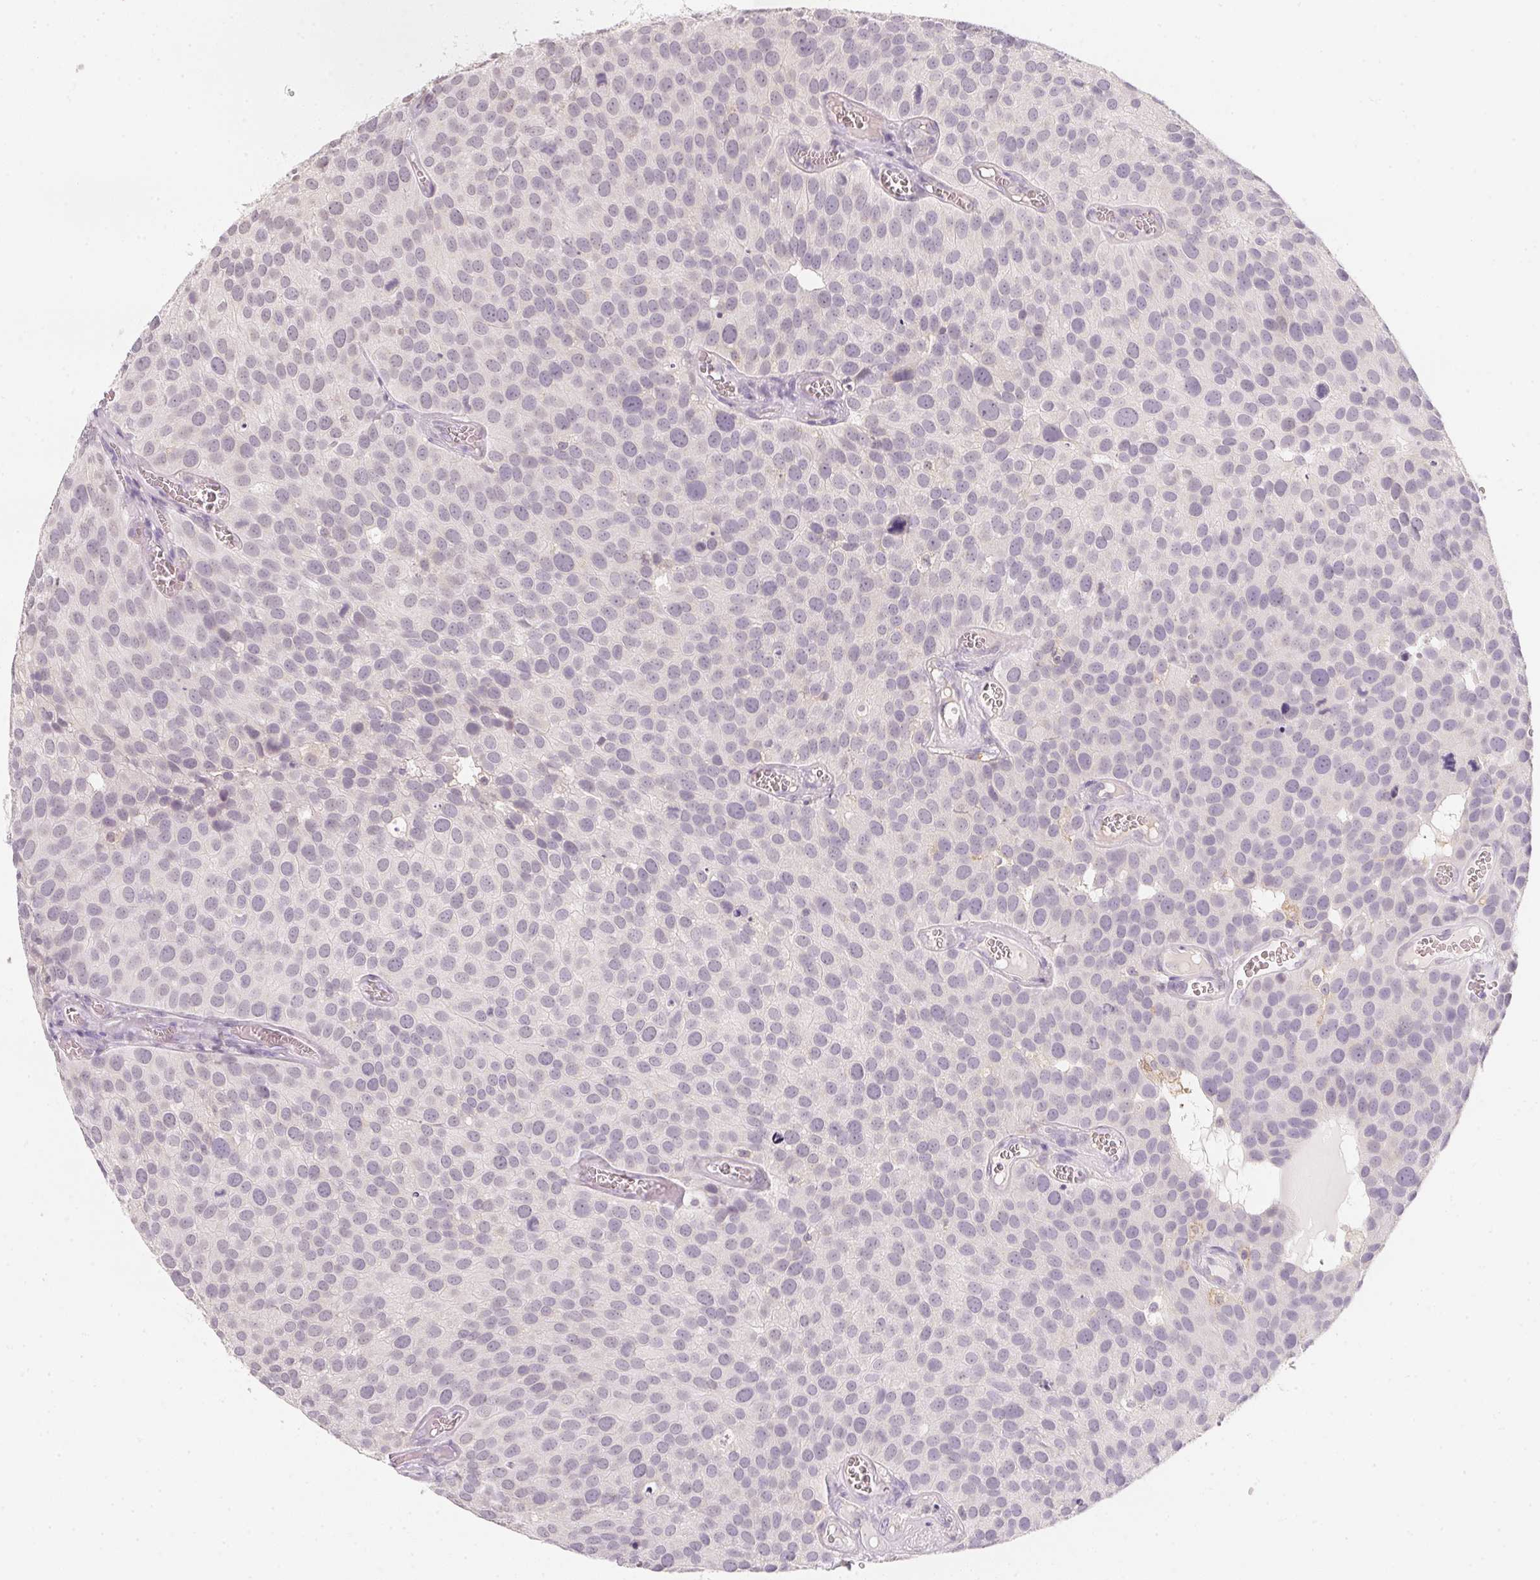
{"staining": {"intensity": "negative", "quantity": "none", "location": "none"}, "tissue": "urothelial cancer", "cell_type": "Tumor cells", "image_type": "cancer", "snomed": [{"axis": "morphology", "description": "Urothelial carcinoma, Low grade"}, {"axis": "topography", "description": "Urinary bladder"}], "caption": "High power microscopy histopathology image of an immunohistochemistry (IHC) micrograph of urothelial cancer, revealing no significant positivity in tumor cells.", "gene": "CFAP276", "patient": {"sex": "female", "age": 69}}